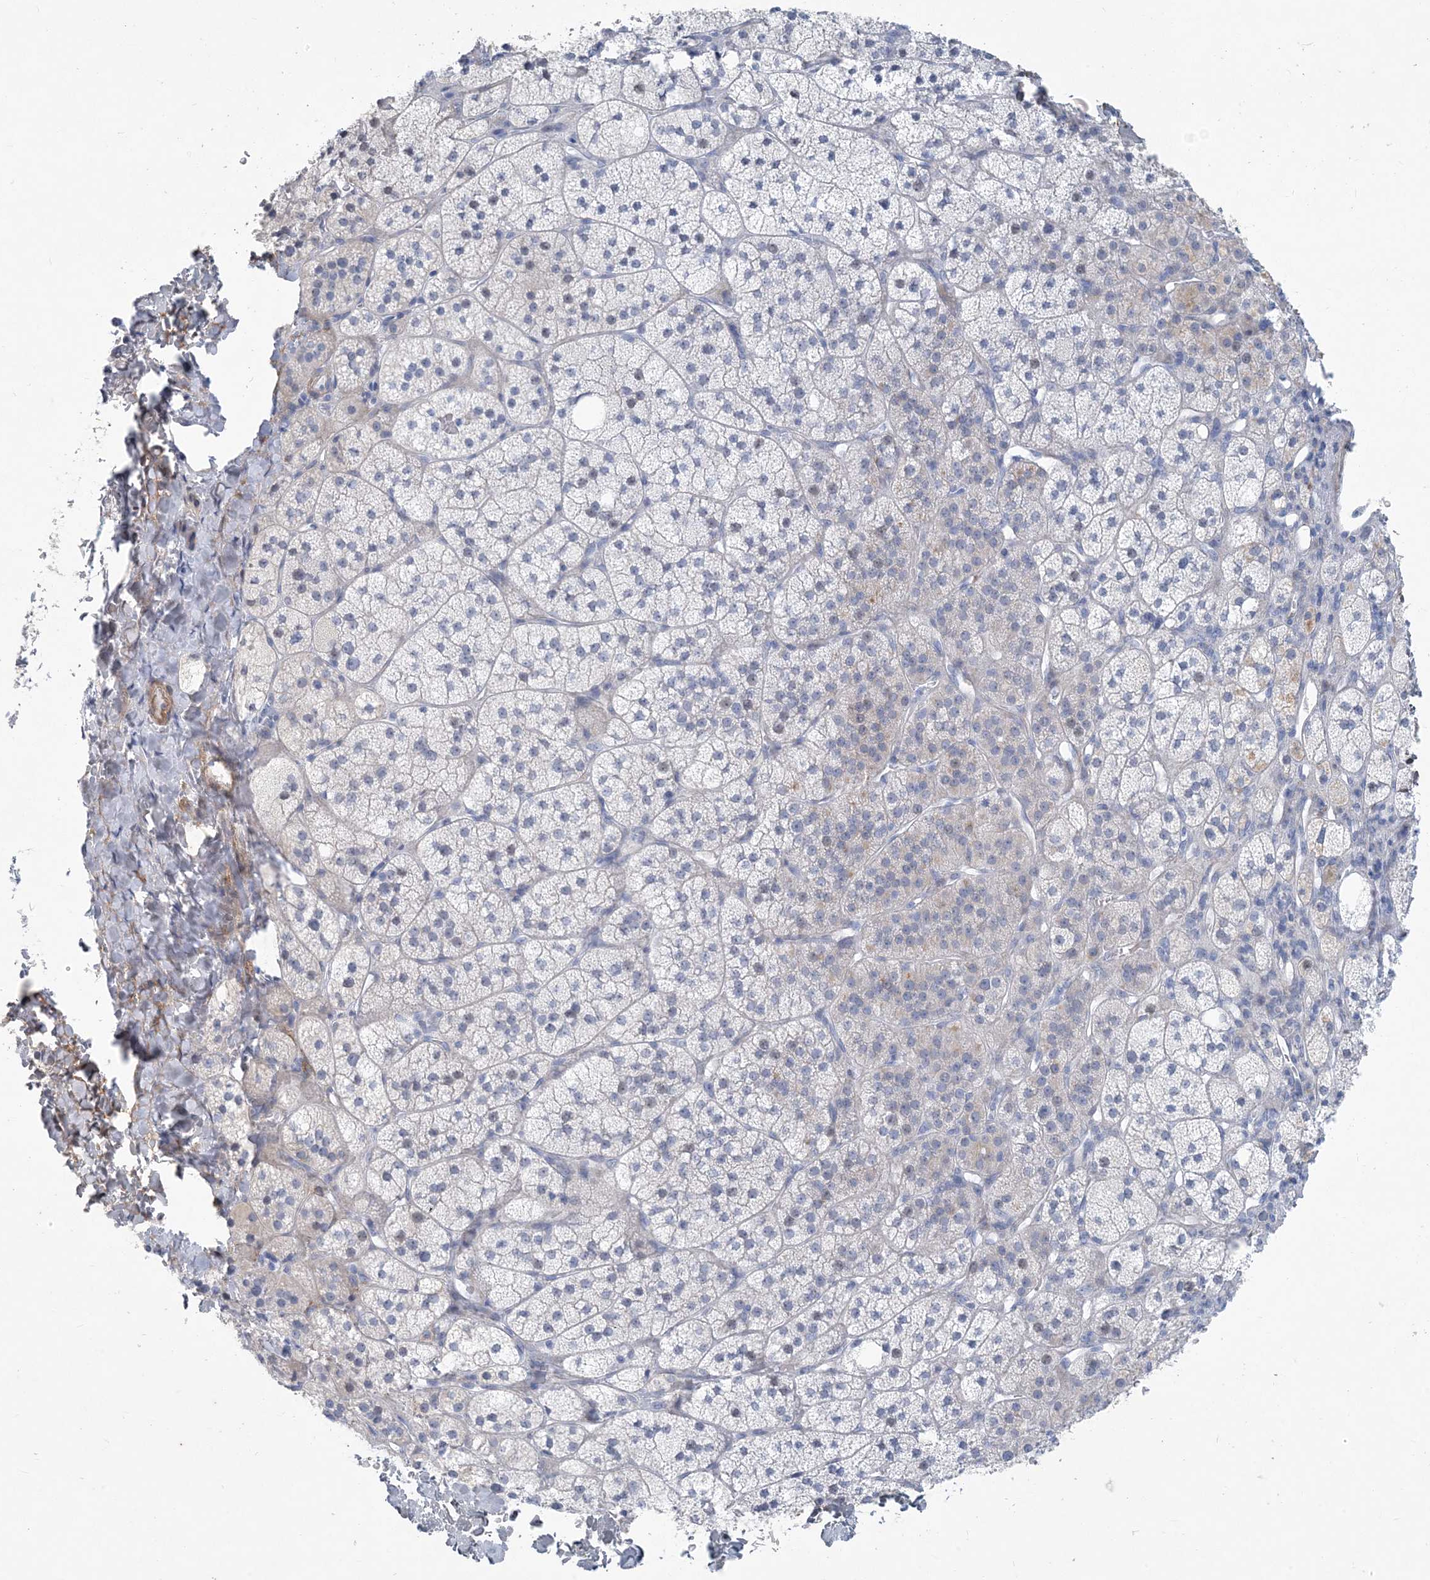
{"staining": {"intensity": "negative", "quantity": "none", "location": "none"}, "tissue": "adrenal gland", "cell_type": "Glandular cells", "image_type": "normal", "snomed": [{"axis": "morphology", "description": "Normal tissue, NOS"}, {"axis": "topography", "description": "Adrenal gland"}], "caption": "Immunohistochemistry (IHC) of unremarkable human adrenal gland reveals no staining in glandular cells. (Immunohistochemistry, brightfield microscopy, high magnification).", "gene": "MOXD1", "patient": {"sex": "male", "age": 61}}